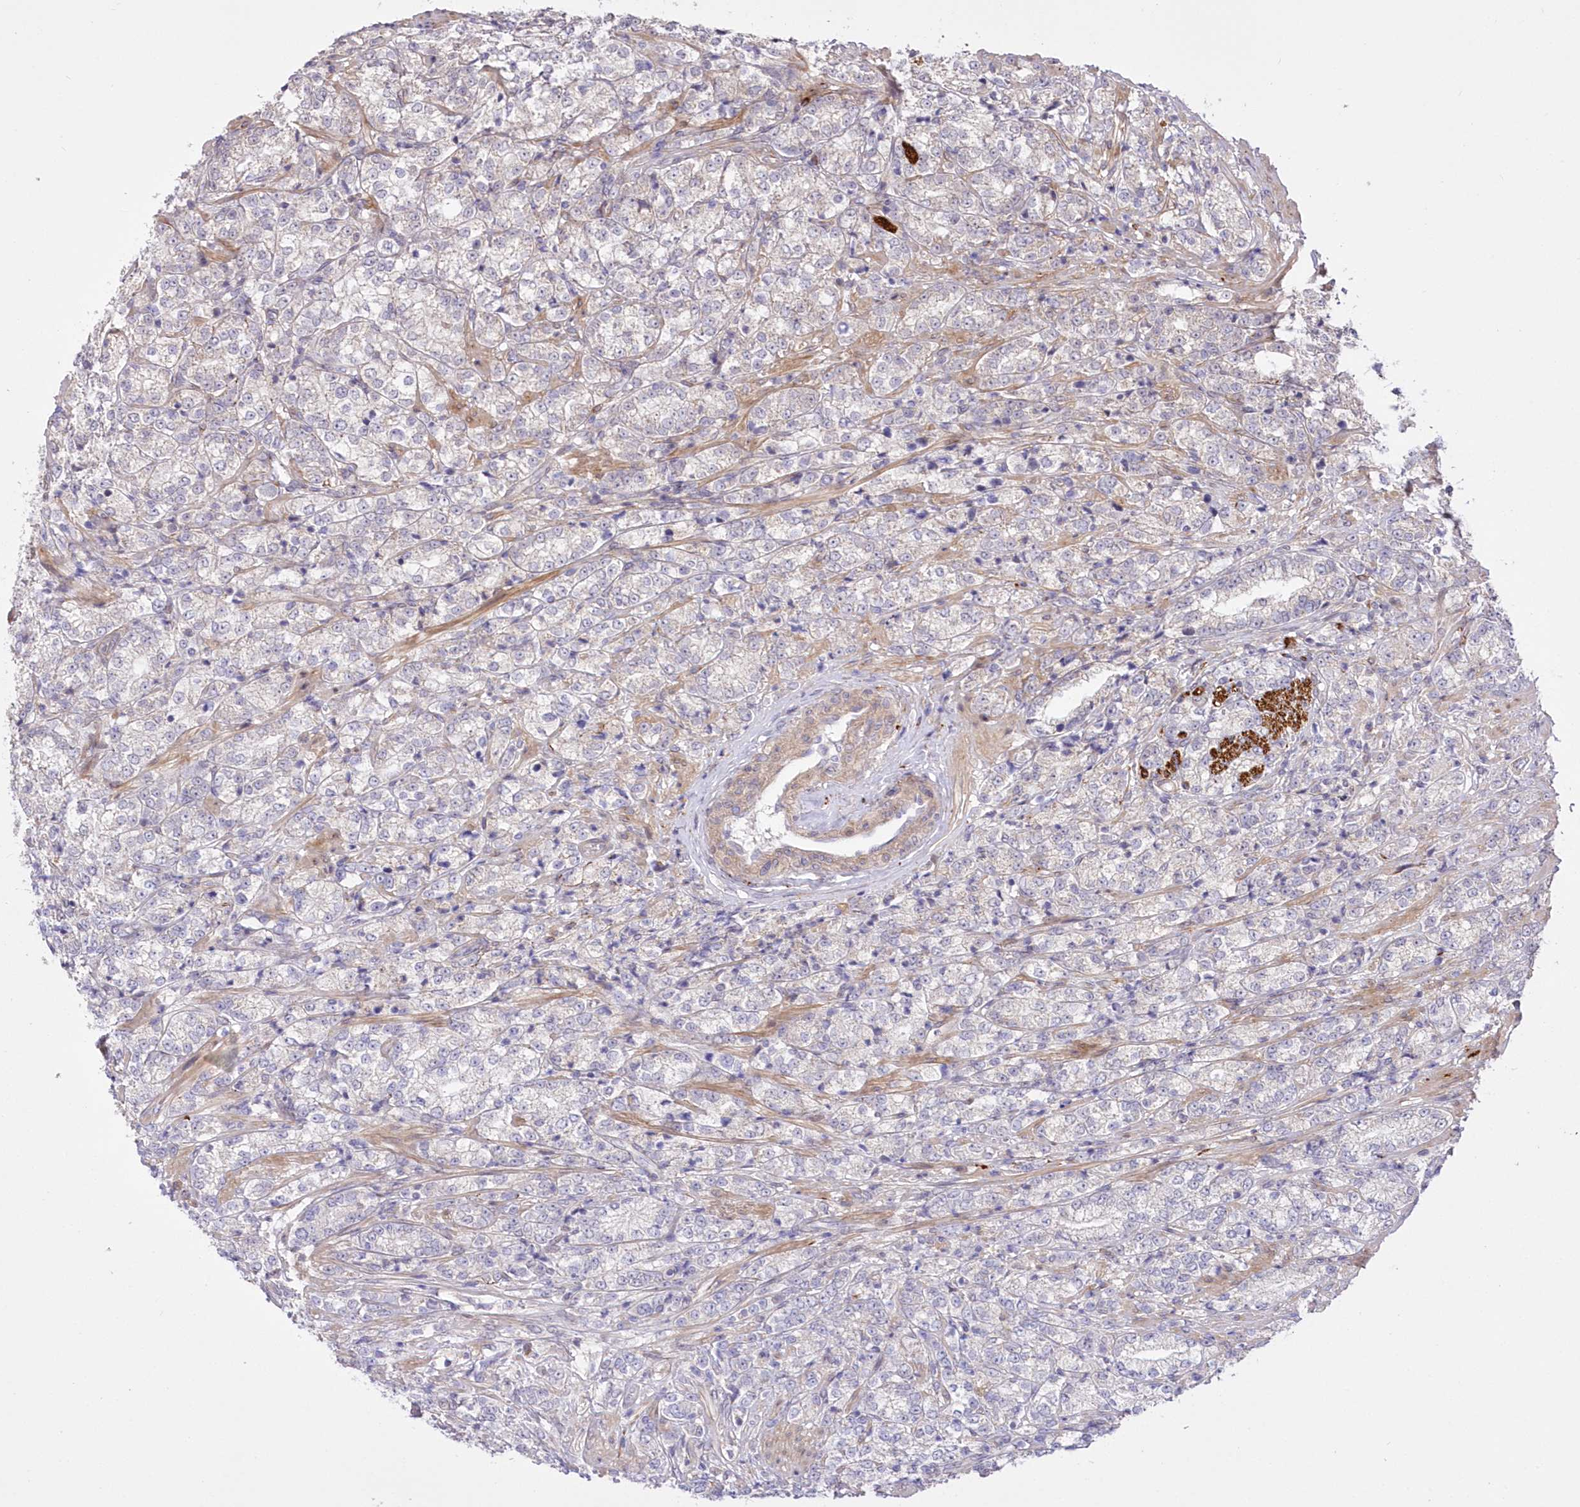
{"staining": {"intensity": "negative", "quantity": "none", "location": "none"}, "tissue": "prostate cancer", "cell_type": "Tumor cells", "image_type": "cancer", "snomed": [{"axis": "morphology", "description": "Adenocarcinoma, High grade"}, {"axis": "topography", "description": "Prostate"}], "caption": "An immunohistochemistry image of adenocarcinoma (high-grade) (prostate) is shown. There is no staining in tumor cells of adenocarcinoma (high-grade) (prostate).", "gene": "FAM241B", "patient": {"sex": "male", "age": 69}}